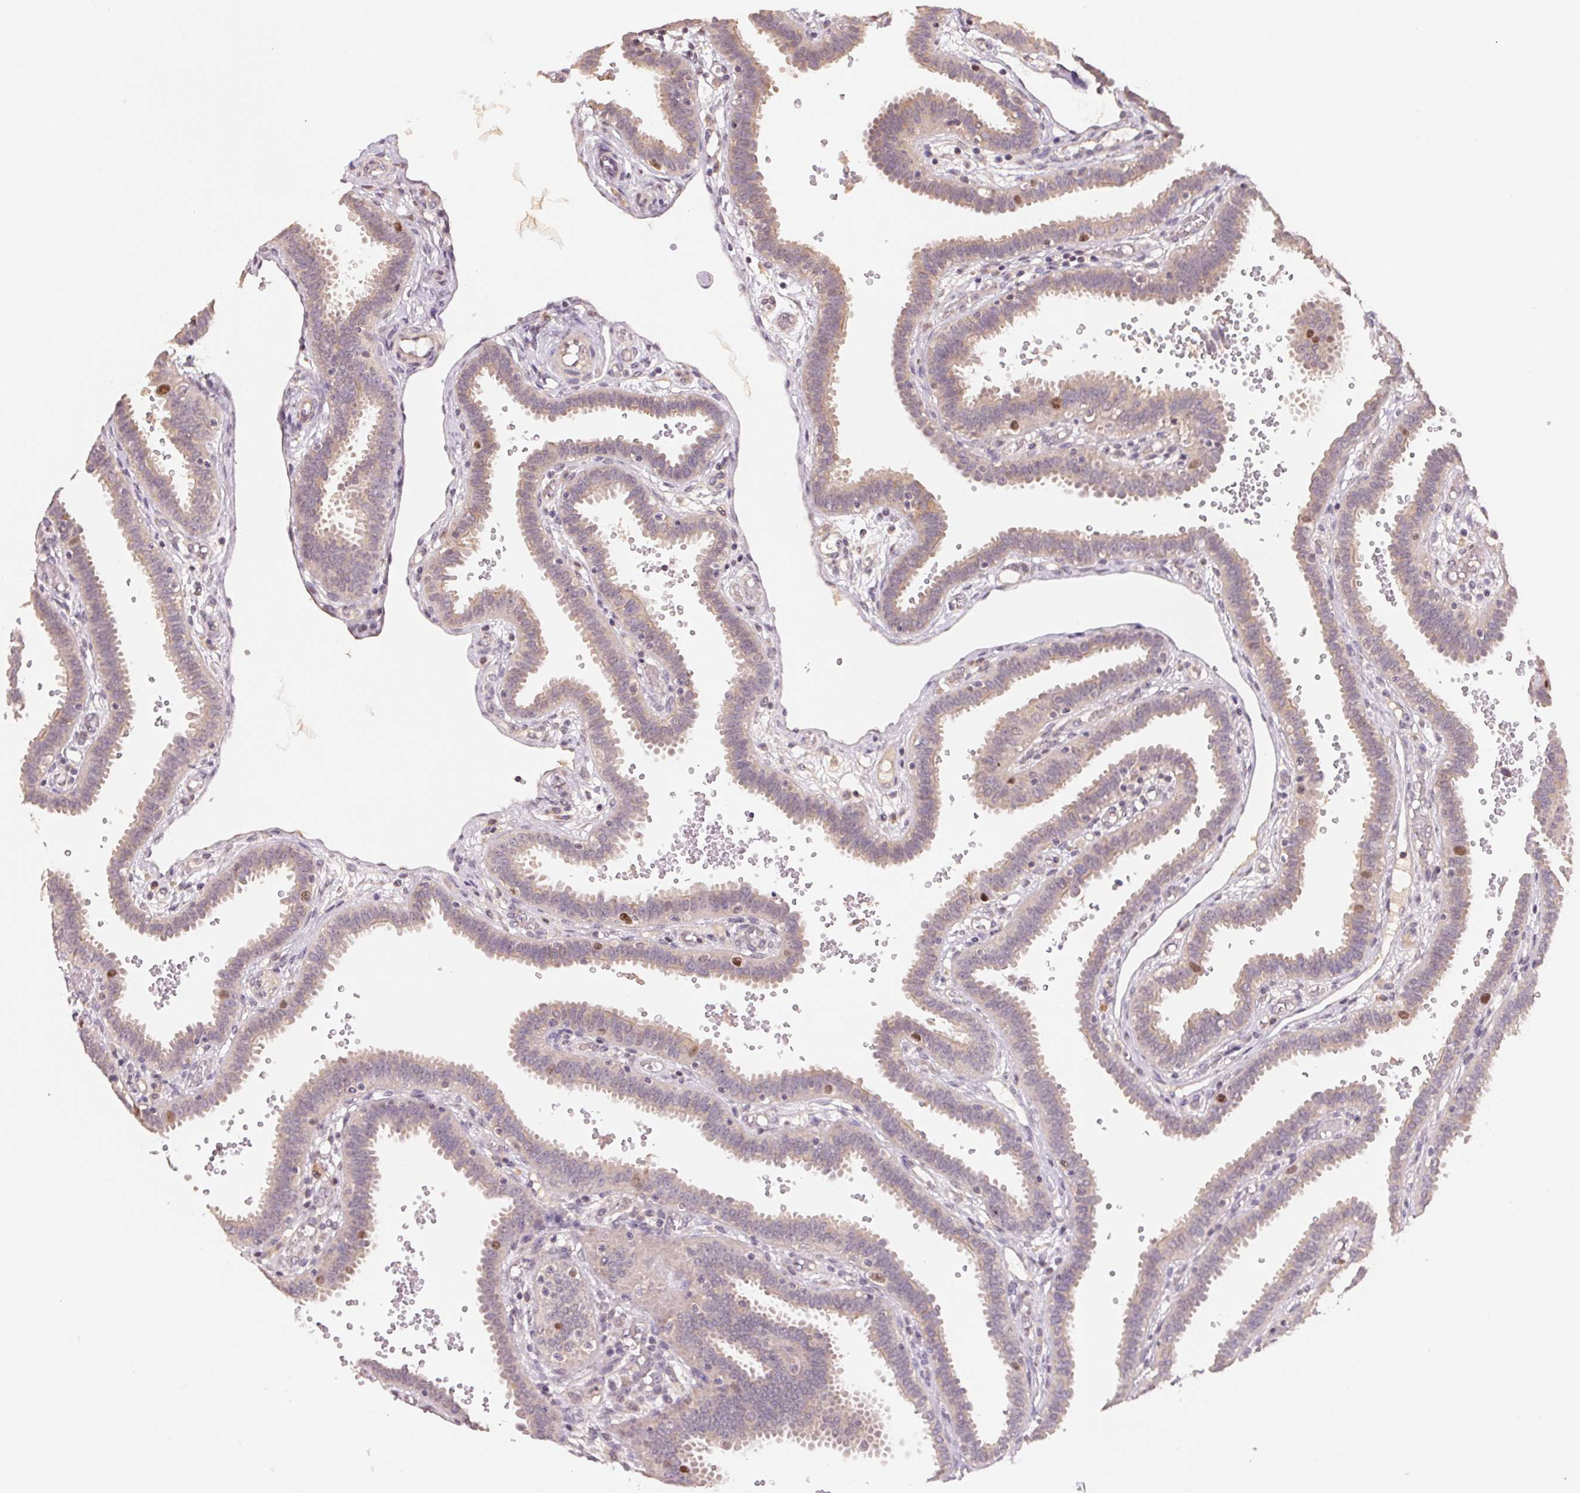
{"staining": {"intensity": "weak", "quantity": "<25%", "location": "cytoplasmic/membranous"}, "tissue": "fallopian tube", "cell_type": "Glandular cells", "image_type": "normal", "snomed": [{"axis": "morphology", "description": "Normal tissue, NOS"}, {"axis": "topography", "description": "Fallopian tube"}], "caption": "This is an immunohistochemistry (IHC) histopathology image of unremarkable human fallopian tube. There is no expression in glandular cells.", "gene": "KIFC1", "patient": {"sex": "female", "age": 37}}